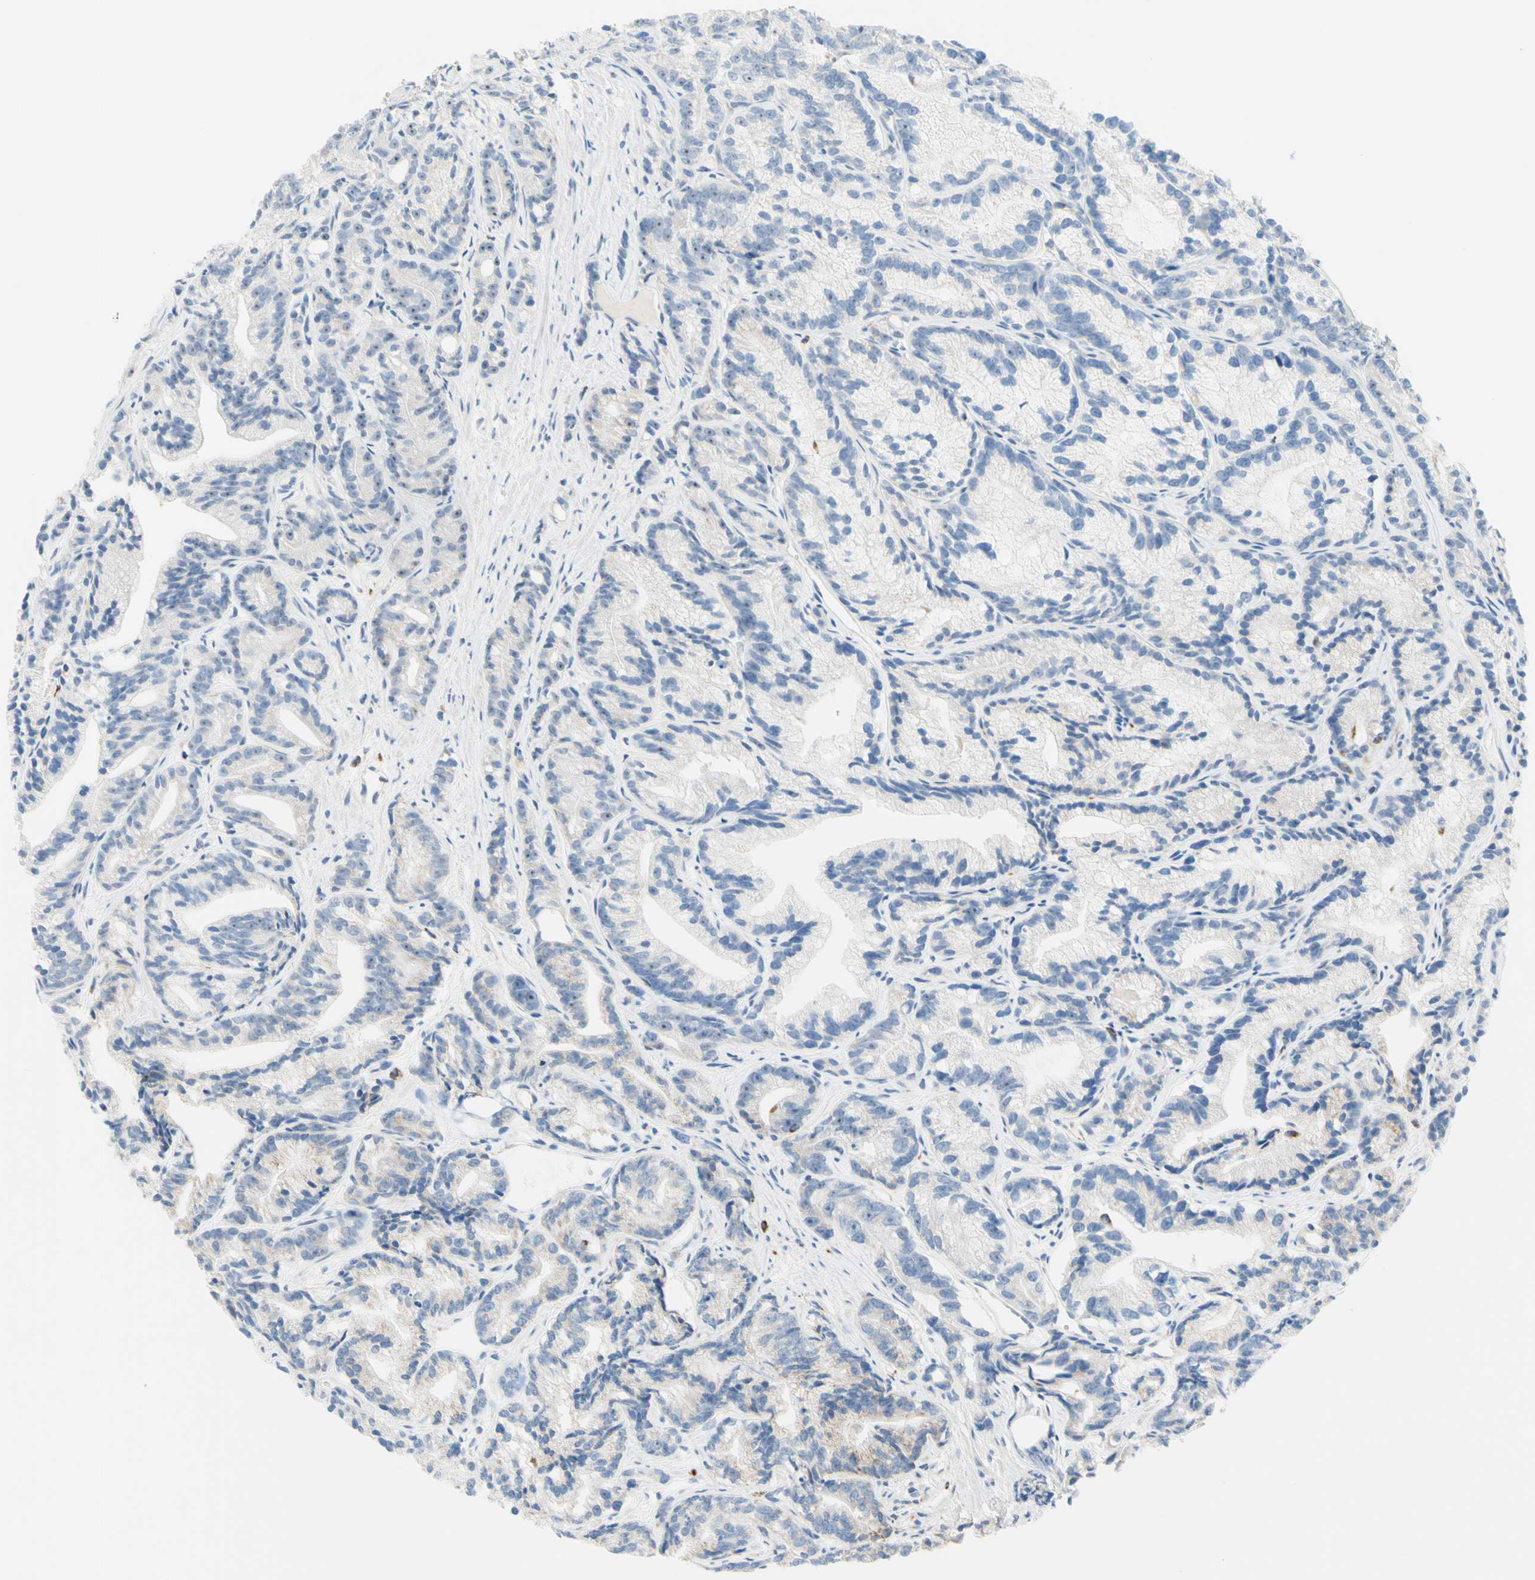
{"staining": {"intensity": "weak", "quantity": "<25%", "location": "nuclear"}, "tissue": "prostate cancer", "cell_type": "Tumor cells", "image_type": "cancer", "snomed": [{"axis": "morphology", "description": "Adenocarcinoma, Low grade"}, {"axis": "topography", "description": "Prostate"}], "caption": "Immunohistochemical staining of human prostate cancer exhibits no significant staining in tumor cells.", "gene": "CYSLTR1", "patient": {"sex": "male", "age": 89}}